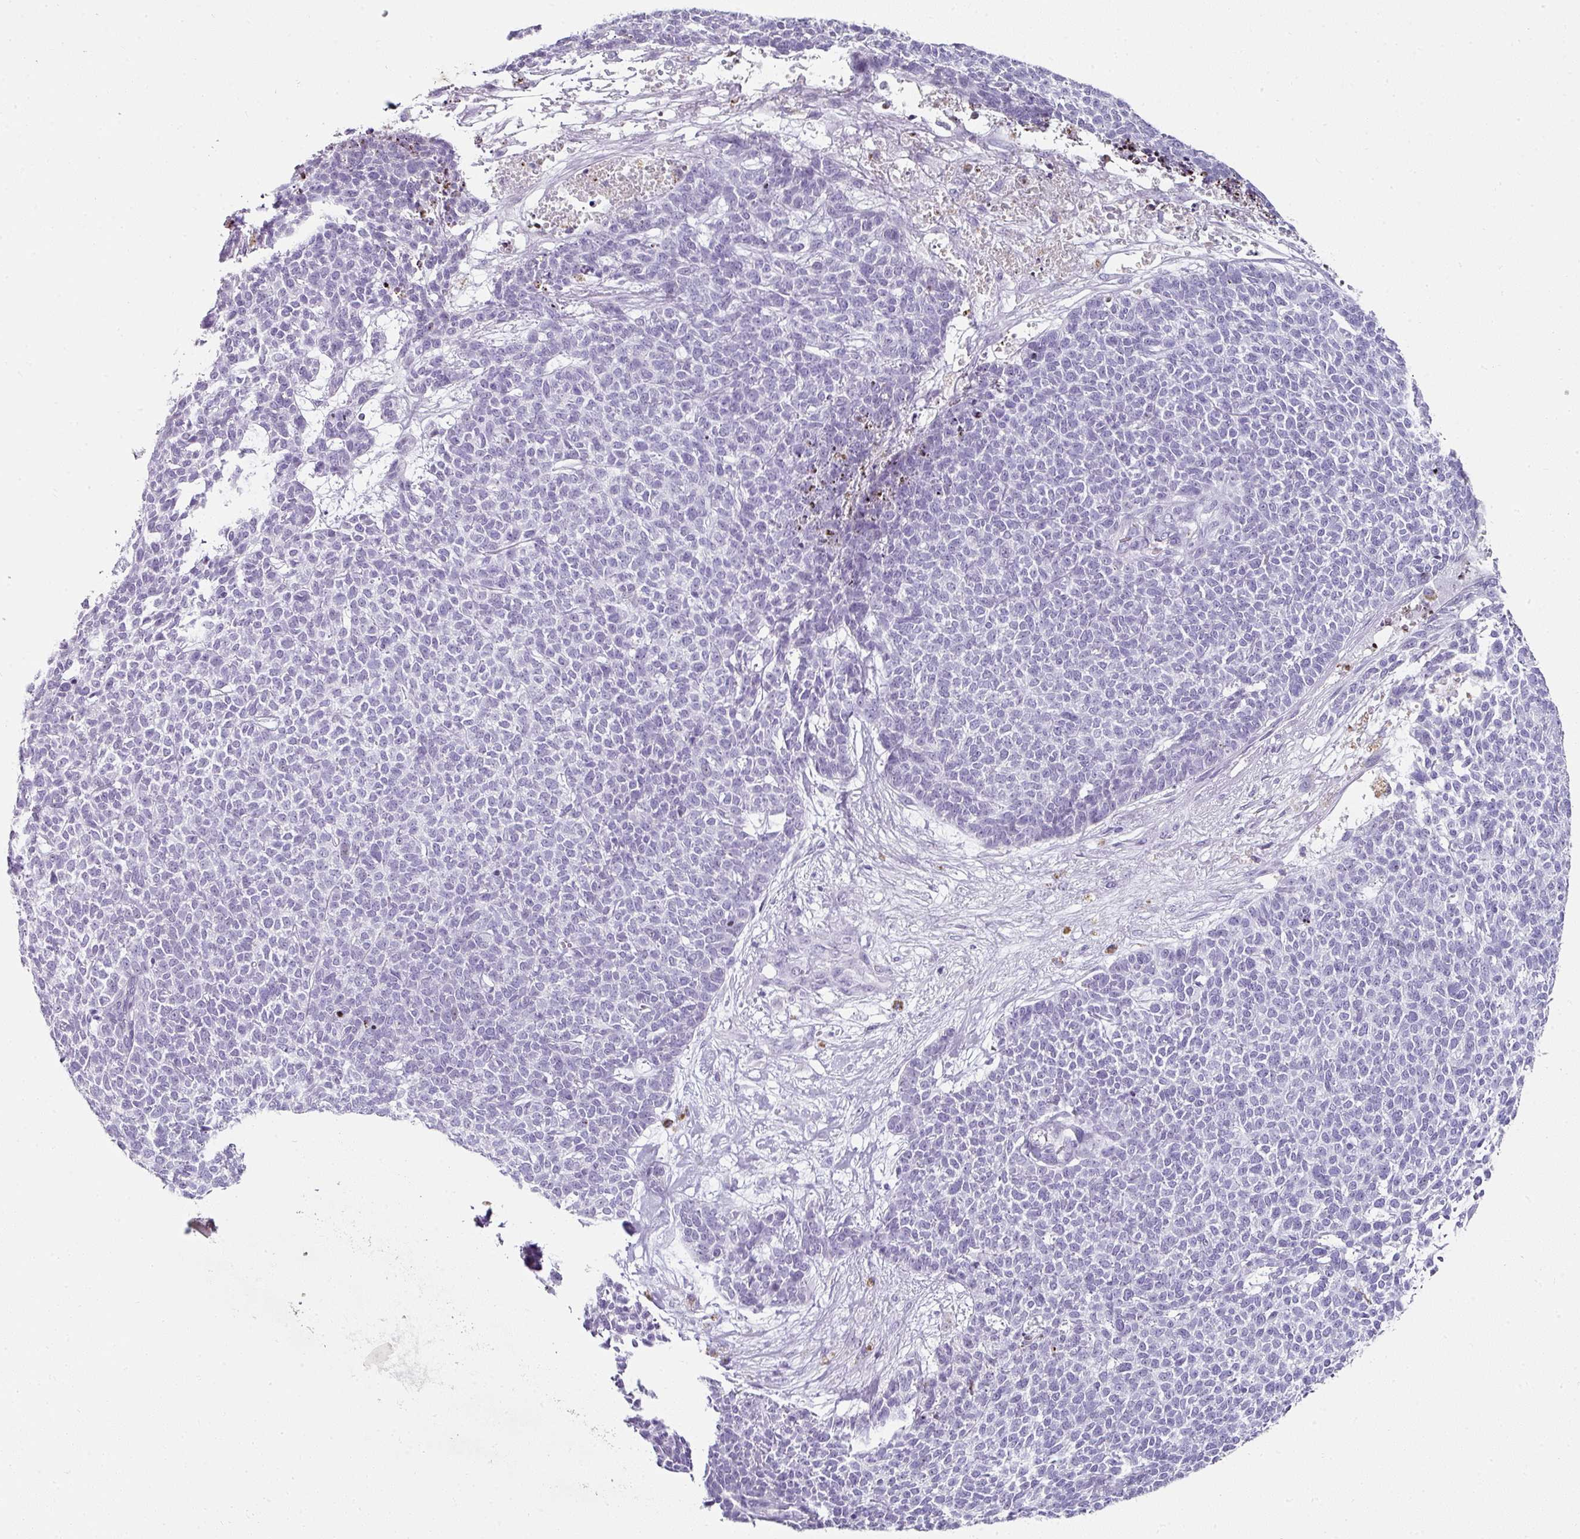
{"staining": {"intensity": "negative", "quantity": "none", "location": "none"}, "tissue": "skin cancer", "cell_type": "Tumor cells", "image_type": "cancer", "snomed": [{"axis": "morphology", "description": "Basal cell carcinoma"}, {"axis": "topography", "description": "Skin"}], "caption": "This is an immunohistochemistry histopathology image of skin cancer (basal cell carcinoma). There is no staining in tumor cells.", "gene": "TRA2A", "patient": {"sex": "female", "age": 84}}